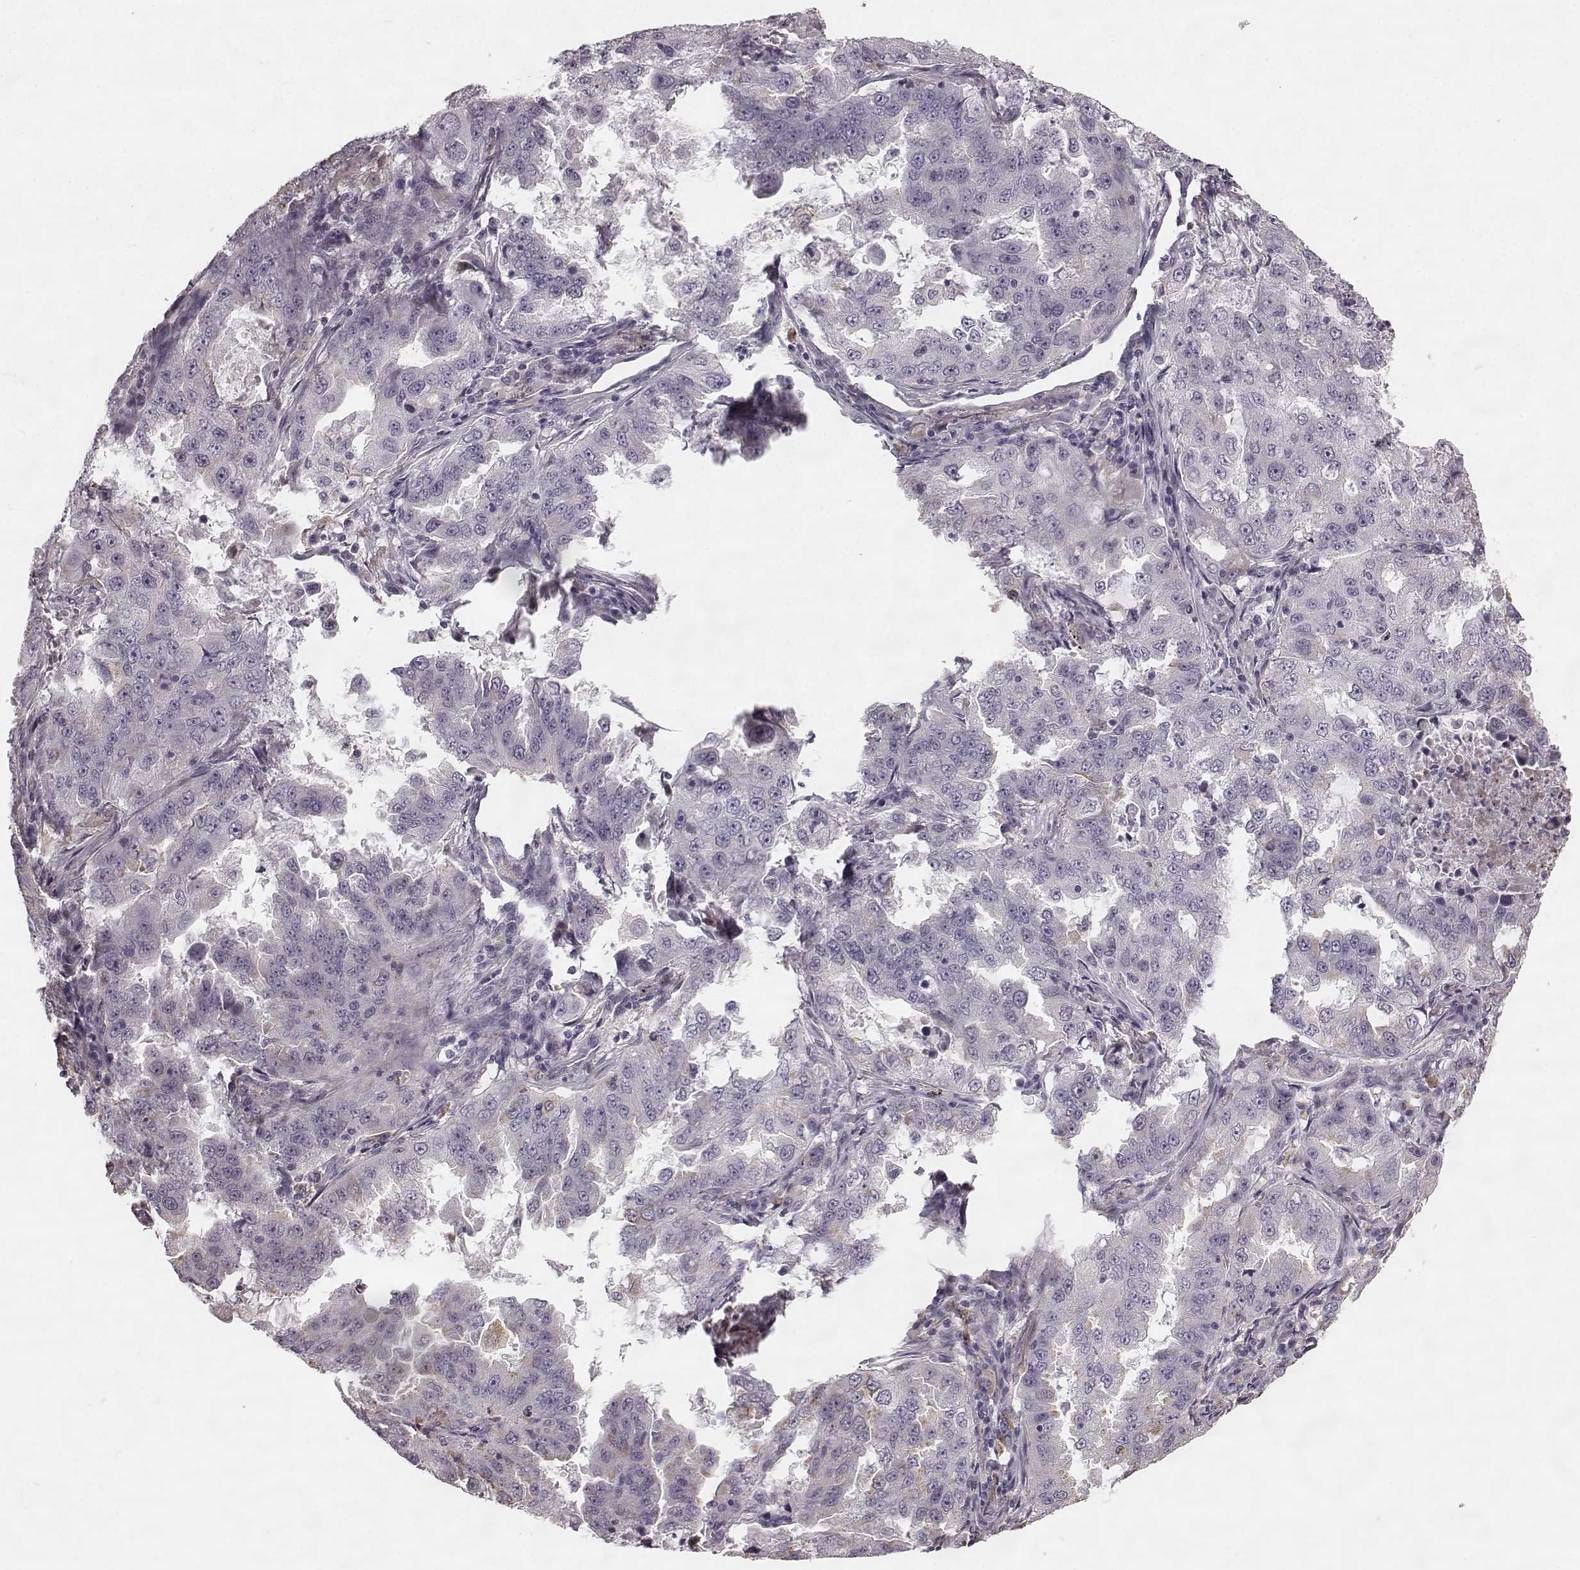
{"staining": {"intensity": "weak", "quantity": "<25%", "location": "cytoplasmic/membranous"}, "tissue": "lung cancer", "cell_type": "Tumor cells", "image_type": "cancer", "snomed": [{"axis": "morphology", "description": "Adenocarcinoma, NOS"}, {"axis": "topography", "description": "Lung"}], "caption": "An IHC photomicrograph of lung adenocarcinoma is shown. There is no staining in tumor cells of lung adenocarcinoma.", "gene": "HMMR", "patient": {"sex": "female", "age": 61}}